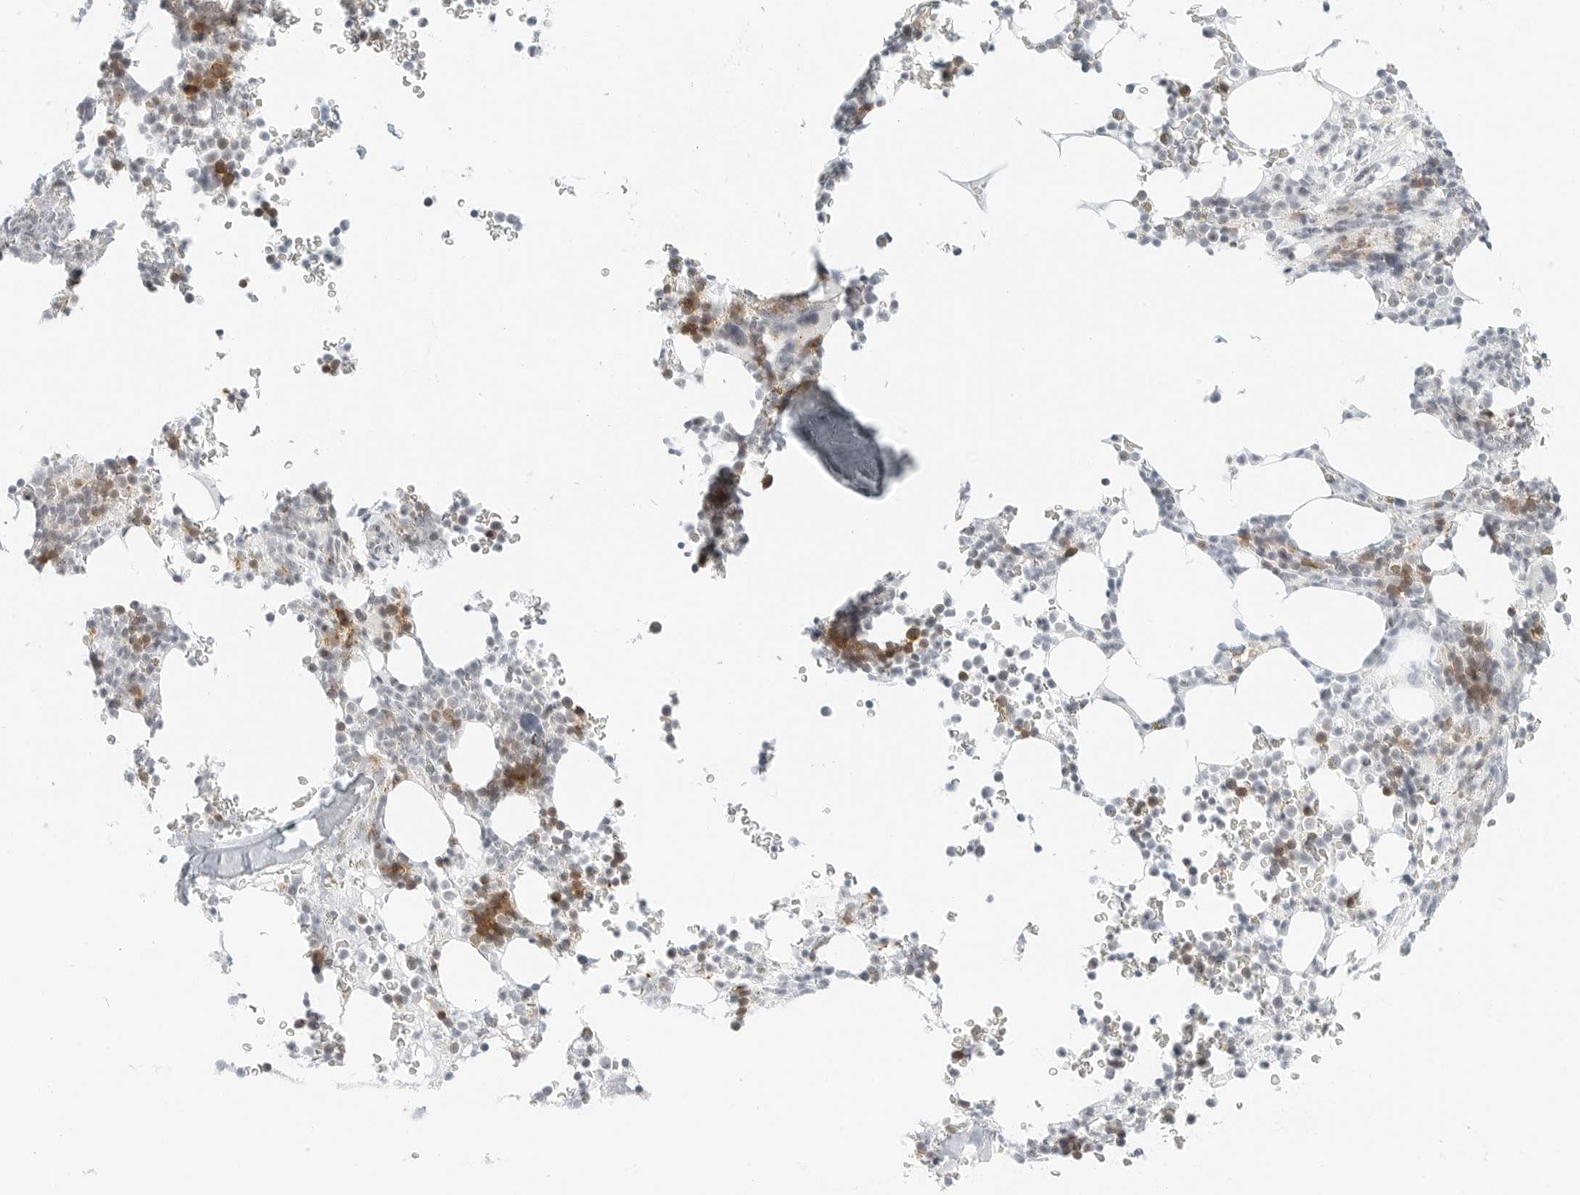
{"staining": {"intensity": "moderate", "quantity": "<25%", "location": "cytoplasmic/membranous"}, "tissue": "bone marrow", "cell_type": "Hematopoietic cells", "image_type": "normal", "snomed": [{"axis": "morphology", "description": "Normal tissue, NOS"}, {"axis": "topography", "description": "Bone marrow"}], "caption": "About <25% of hematopoietic cells in normal bone marrow reveal moderate cytoplasmic/membranous protein positivity as visualized by brown immunohistochemical staining.", "gene": "CCSAP", "patient": {"sex": "male", "age": 58}}